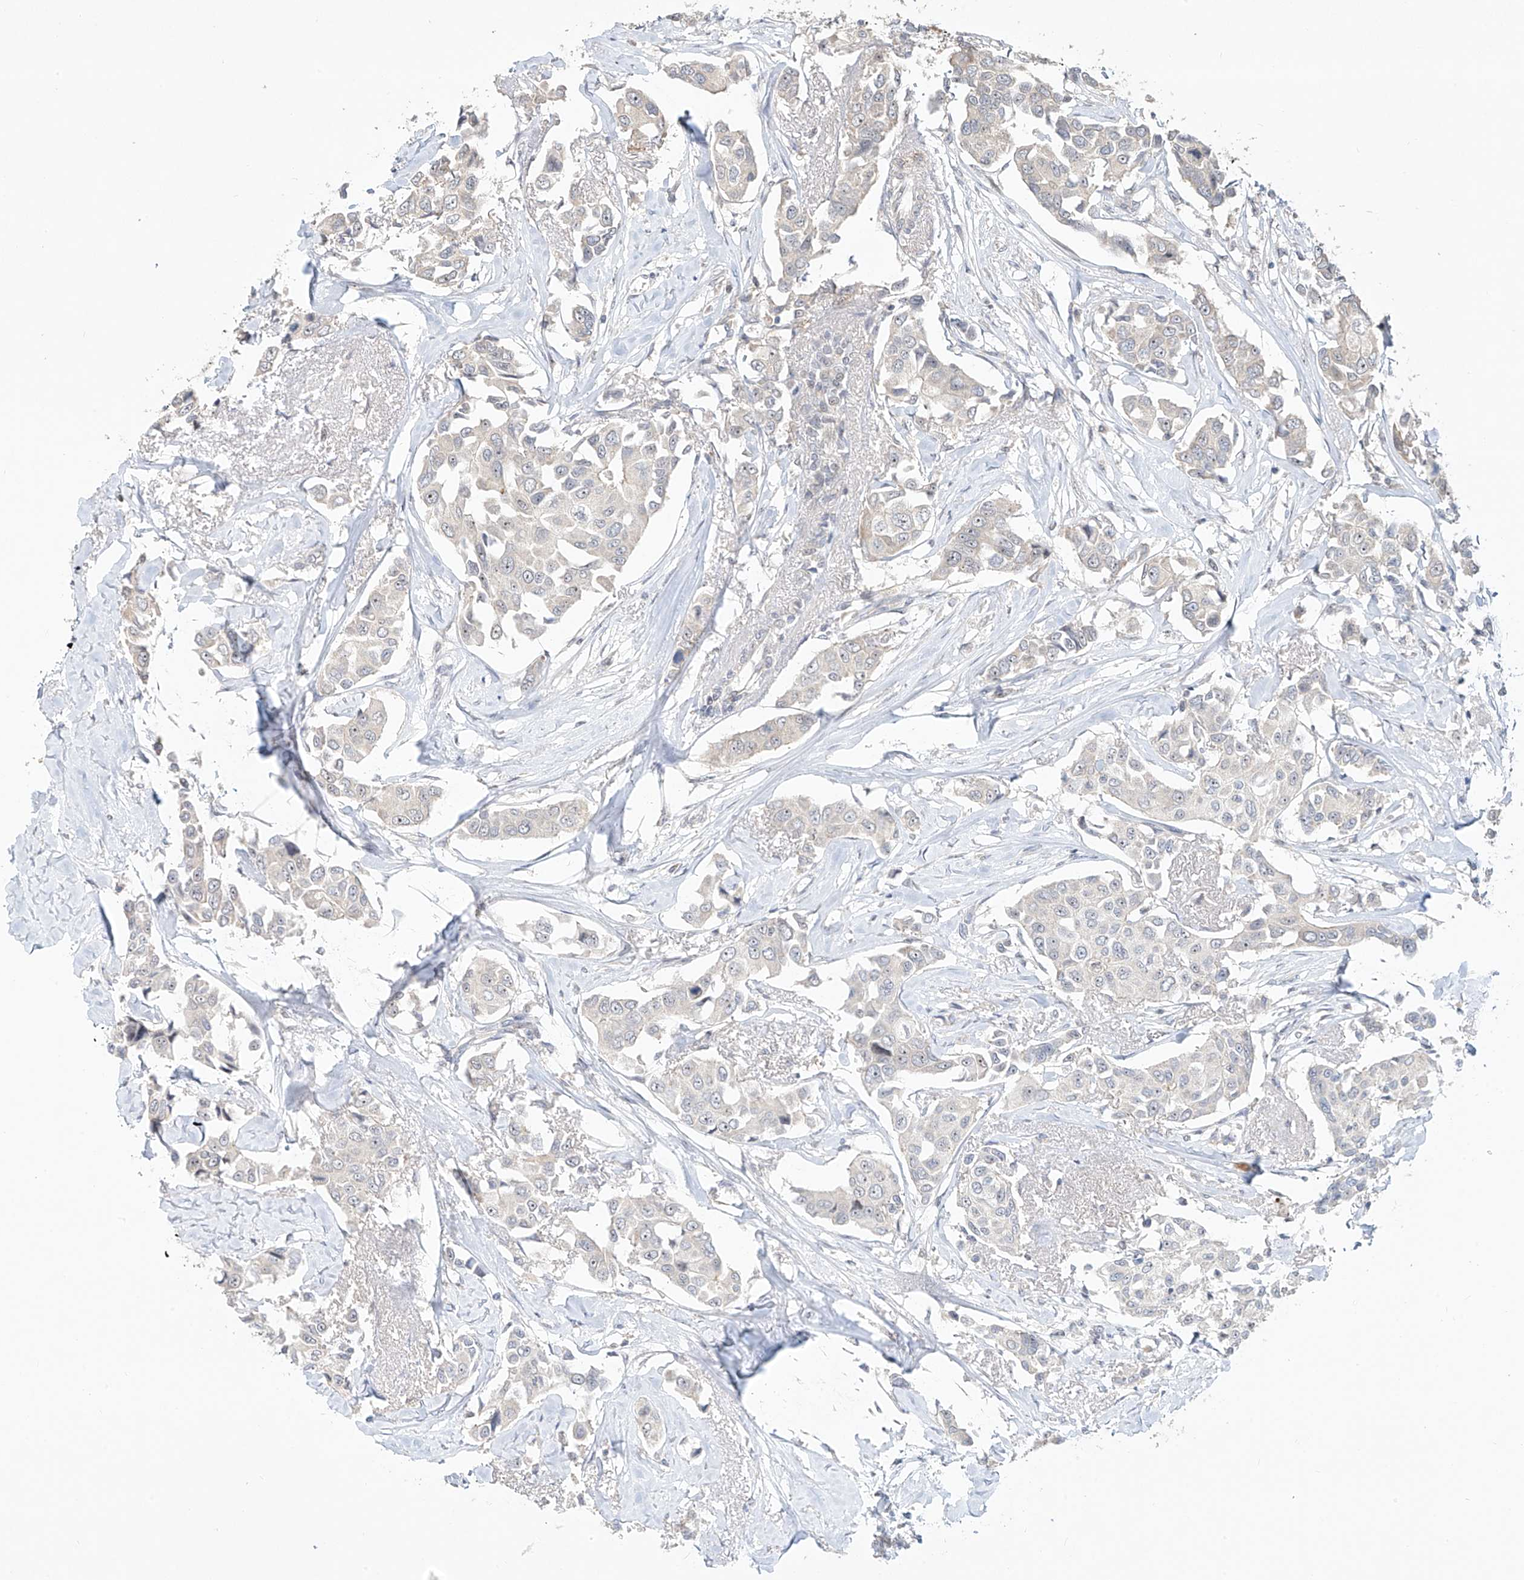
{"staining": {"intensity": "negative", "quantity": "none", "location": "none"}, "tissue": "breast cancer", "cell_type": "Tumor cells", "image_type": "cancer", "snomed": [{"axis": "morphology", "description": "Duct carcinoma"}, {"axis": "topography", "description": "Breast"}], "caption": "Immunohistochemistry (IHC) histopathology image of neoplastic tissue: human breast cancer (invasive ductal carcinoma) stained with DAB (3,3'-diaminobenzidine) demonstrates no significant protein staining in tumor cells.", "gene": "TASP1", "patient": {"sex": "female", "age": 80}}